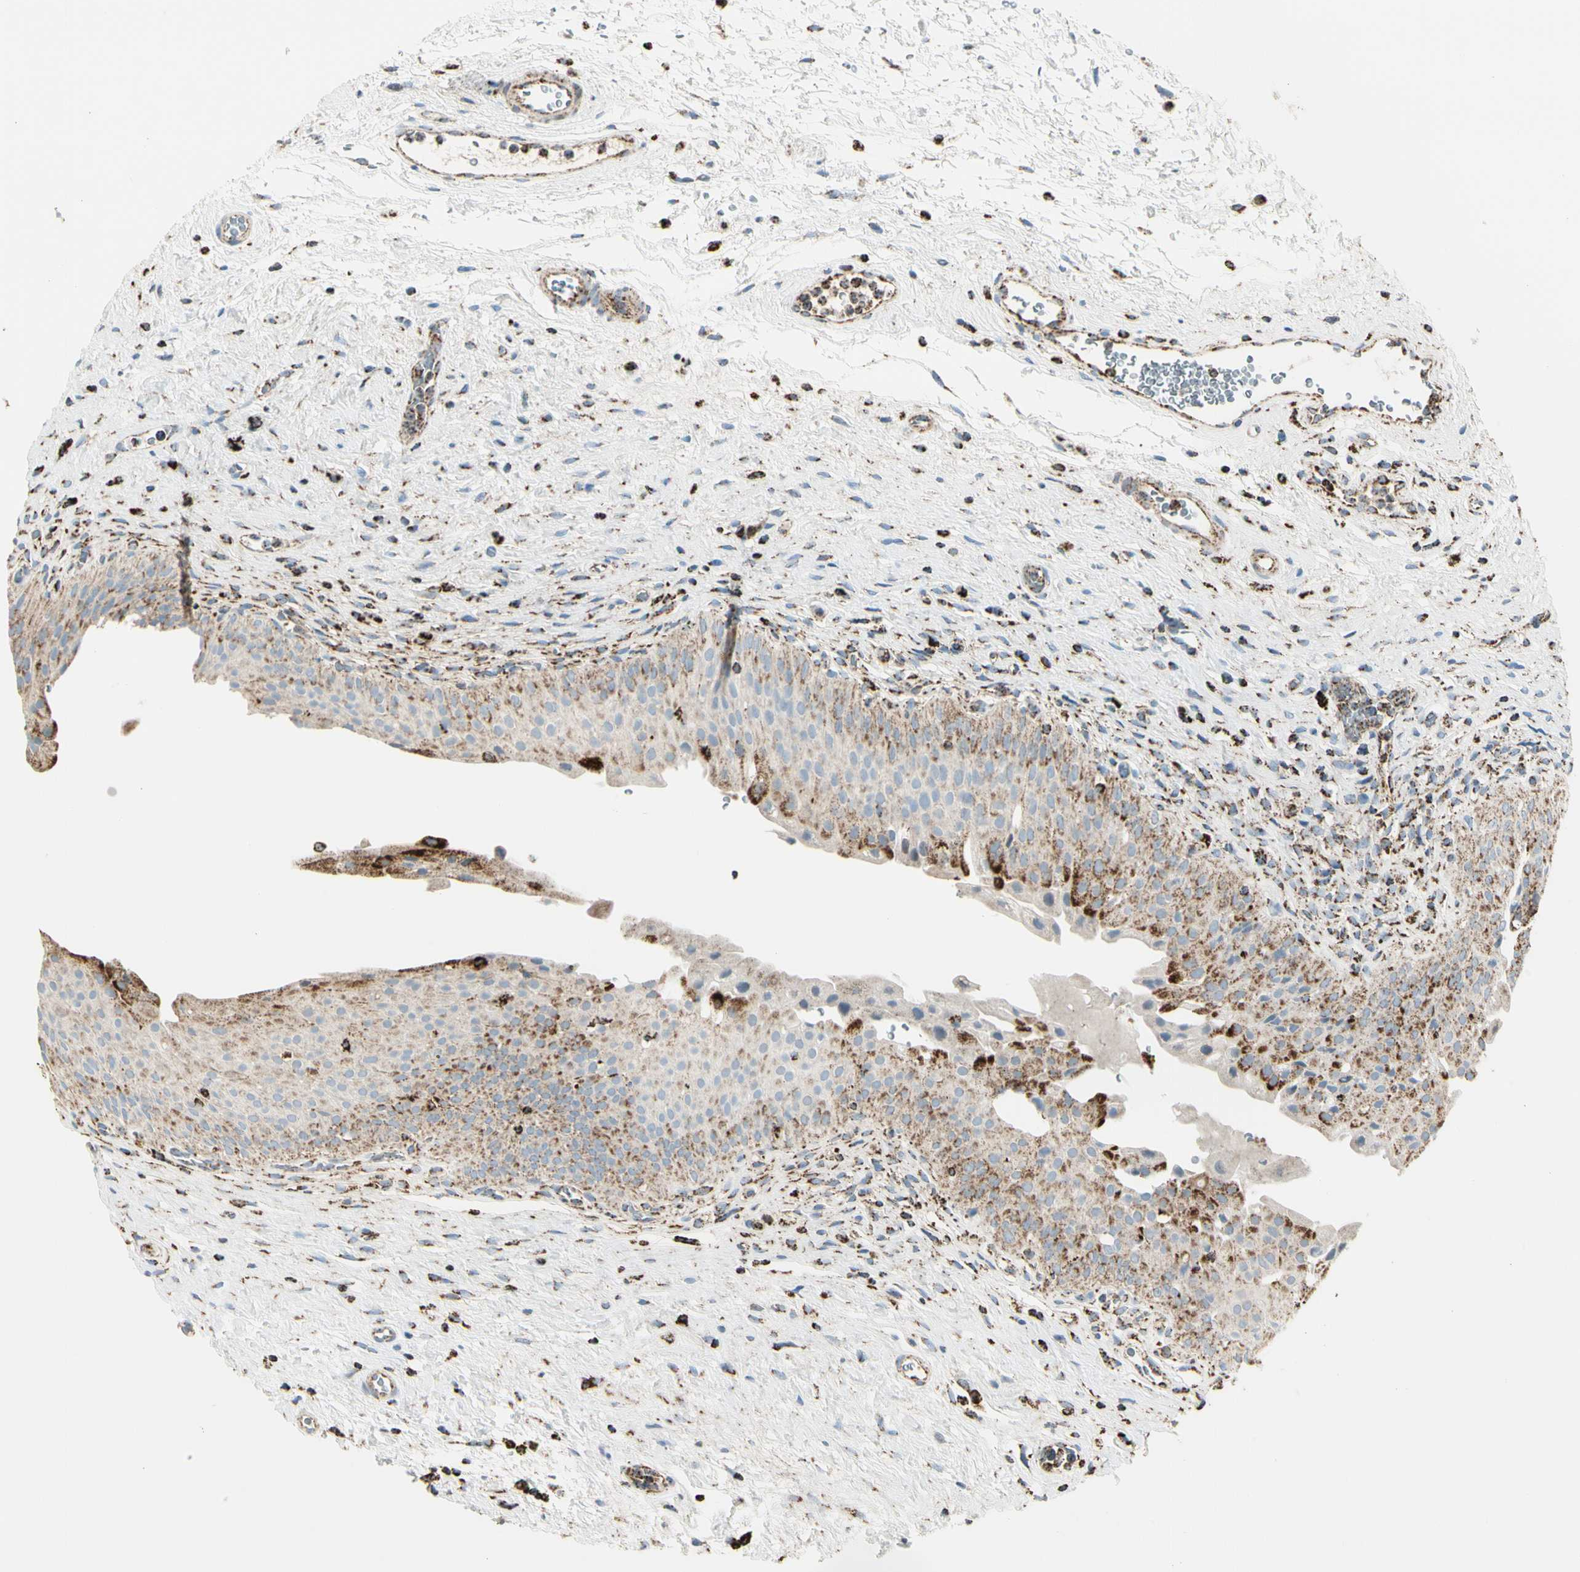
{"staining": {"intensity": "moderate", "quantity": "25%-75%", "location": "cytoplasmic/membranous"}, "tissue": "urinary bladder", "cell_type": "Urothelial cells", "image_type": "normal", "snomed": [{"axis": "morphology", "description": "Normal tissue, NOS"}, {"axis": "morphology", "description": "Urothelial carcinoma, High grade"}, {"axis": "topography", "description": "Urinary bladder"}], "caption": "Protein staining of normal urinary bladder shows moderate cytoplasmic/membranous expression in approximately 25%-75% of urothelial cells. (DAB (3,3'-diaminobenzidine) = brown stain, brightfield microscopy at high magnification).", "gene": "ME2", "patient": {"sex": "male", "age": 46}}